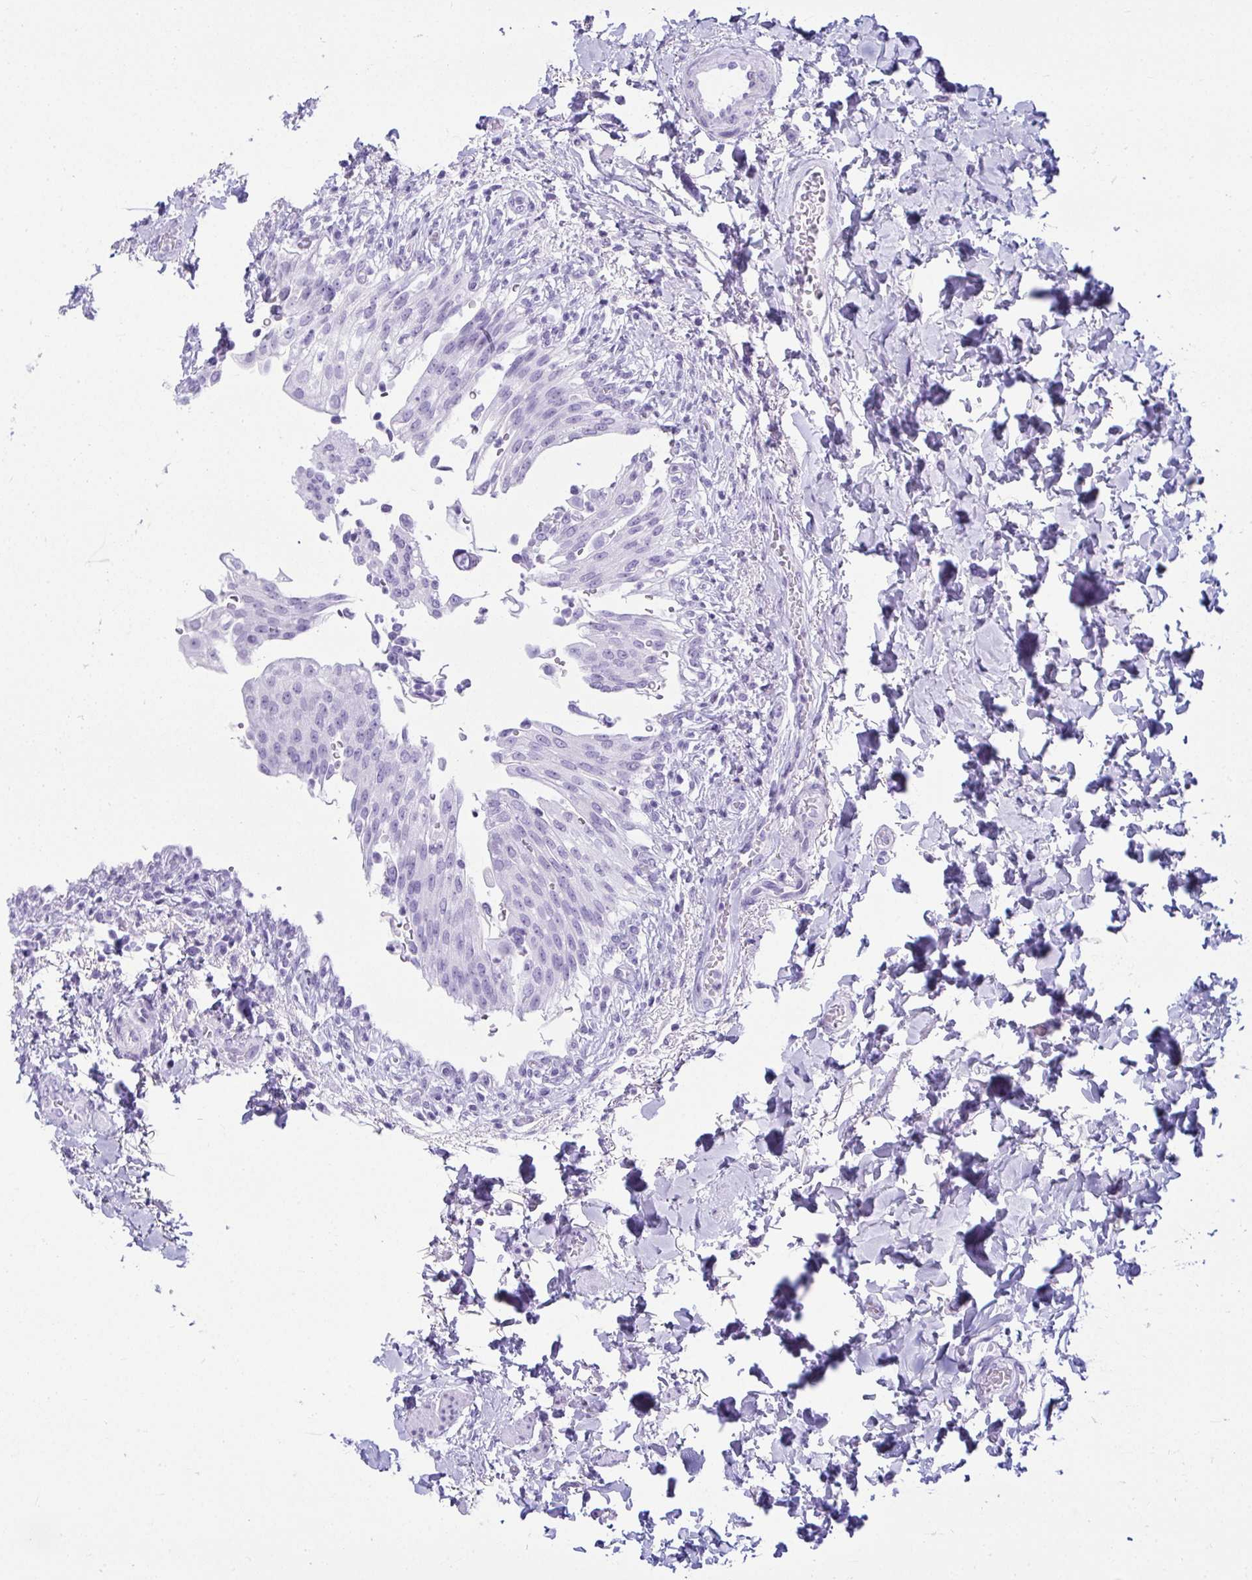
{"staining": {"intensity": "negative", "quantity": "none", "location": "none"}, "tissue": "urinary bladder", "cell_type": "Urothelial cells", "image_type": "normal", "snomed": [{"axis": "morphology", "description": "Normal tissue, NOS"}, {"axis": "topography", "description": "Urinary bladder"}, {"axis": "topography", "description": "Peripheral nerve tissue"}], "caption": "Urothelial cells show no significant staining in normal urinary bladder. The staining is performed using DAB brown chromogen with nuclei counter-stained in using hematoxylin.", "gene": "CLGN", "patient": {"sex": "female", "age": 60}}